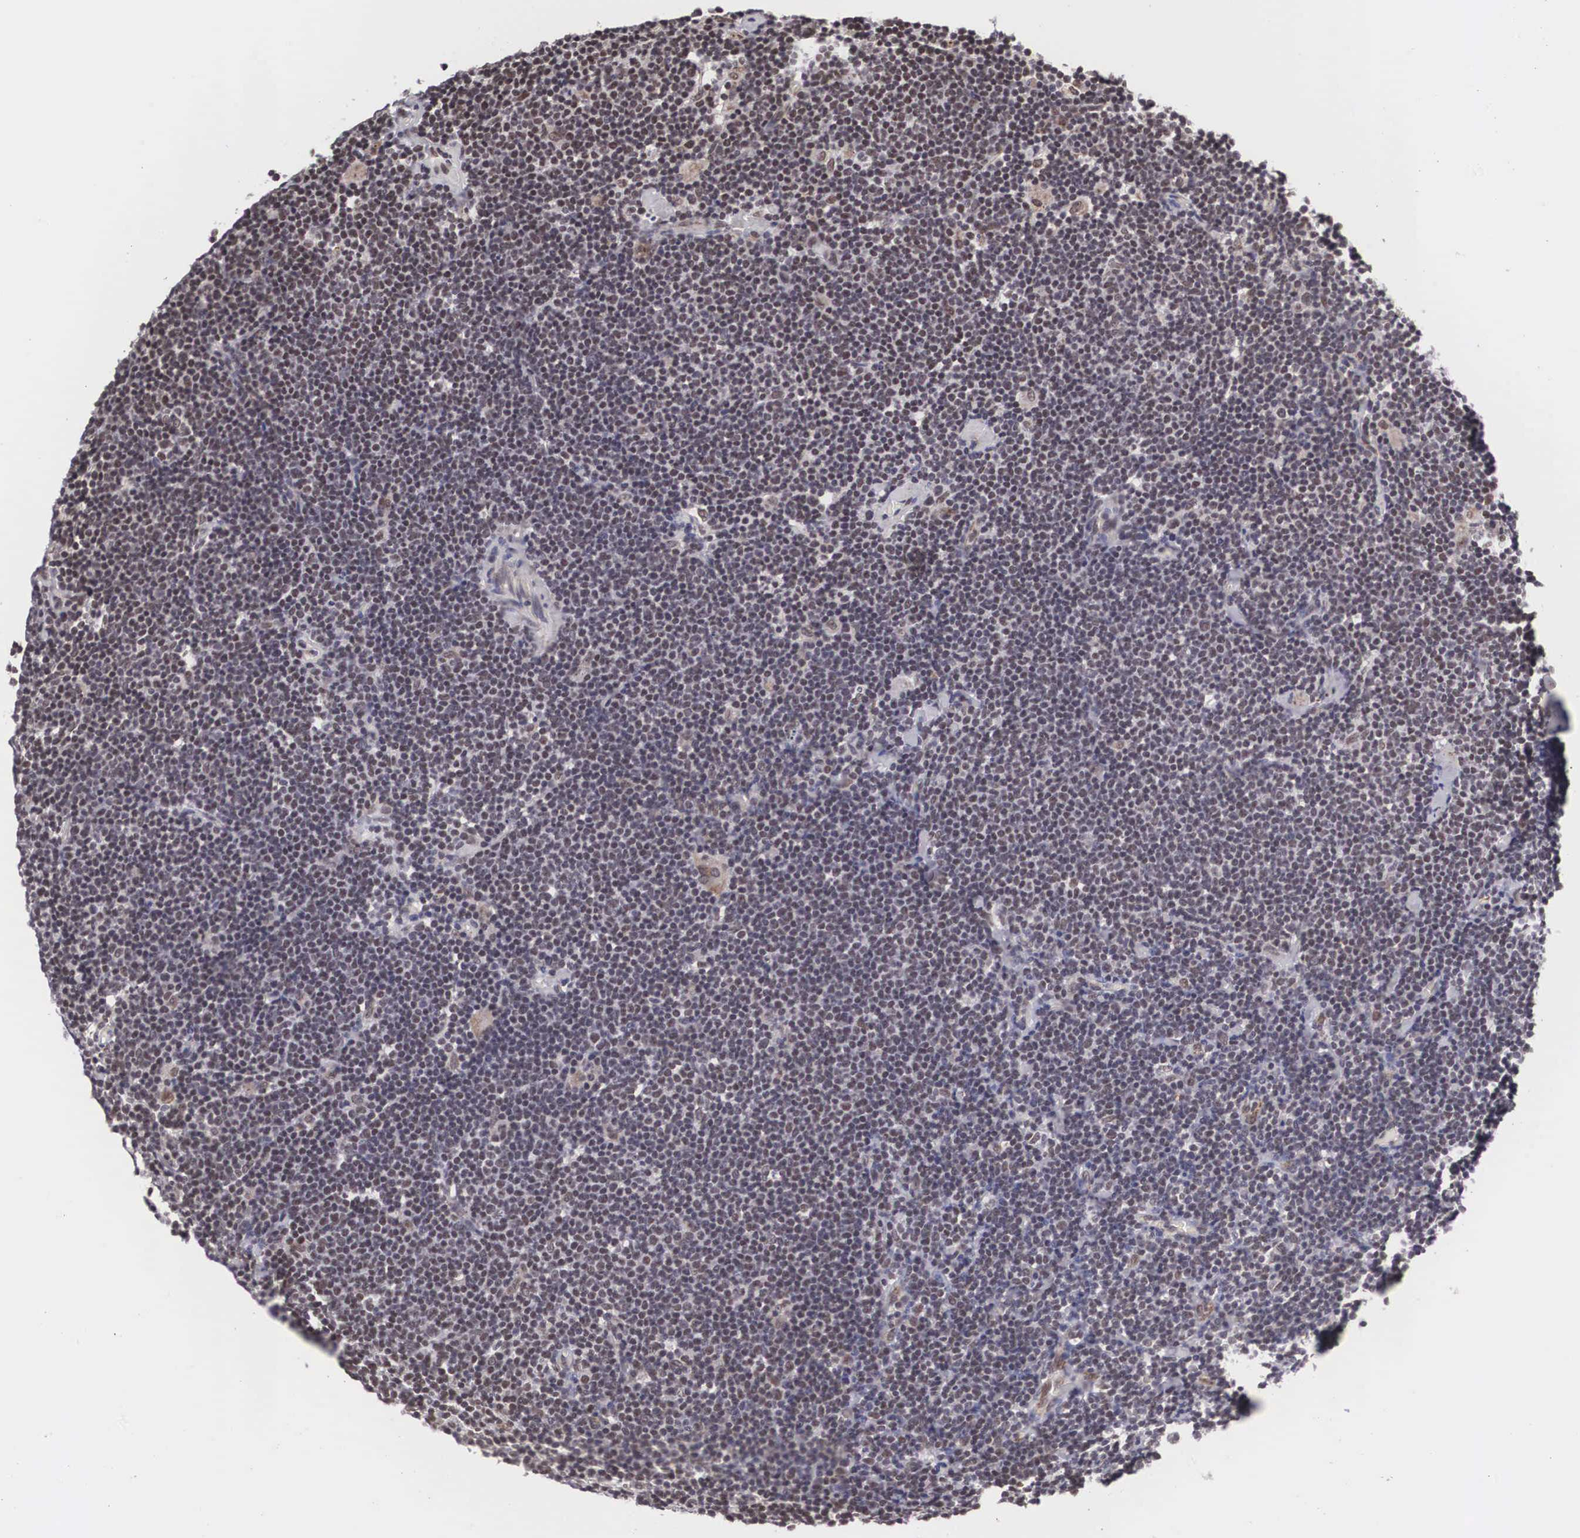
{"staining": {"intensity": "negative", "quantity": "none", "location": "none"}, "tissue": "lymphoma", "cell_type": "Tumor cells", "image_type": "cancer", "snomed": [{"axis": "morphology", "description": "Malignant lymphoma, non-Hodgkin's type, Low grade"}, {"axis": "topography", "description": "Lymph node"}], "caption": "A photomicrograph of low-grade malignant lymphoma, non-Hodgkin's type stained for a protein shows no brown staining in tumor cells.", "gene": "MORC2", "patient": {"sex": "male", "age": 65}}